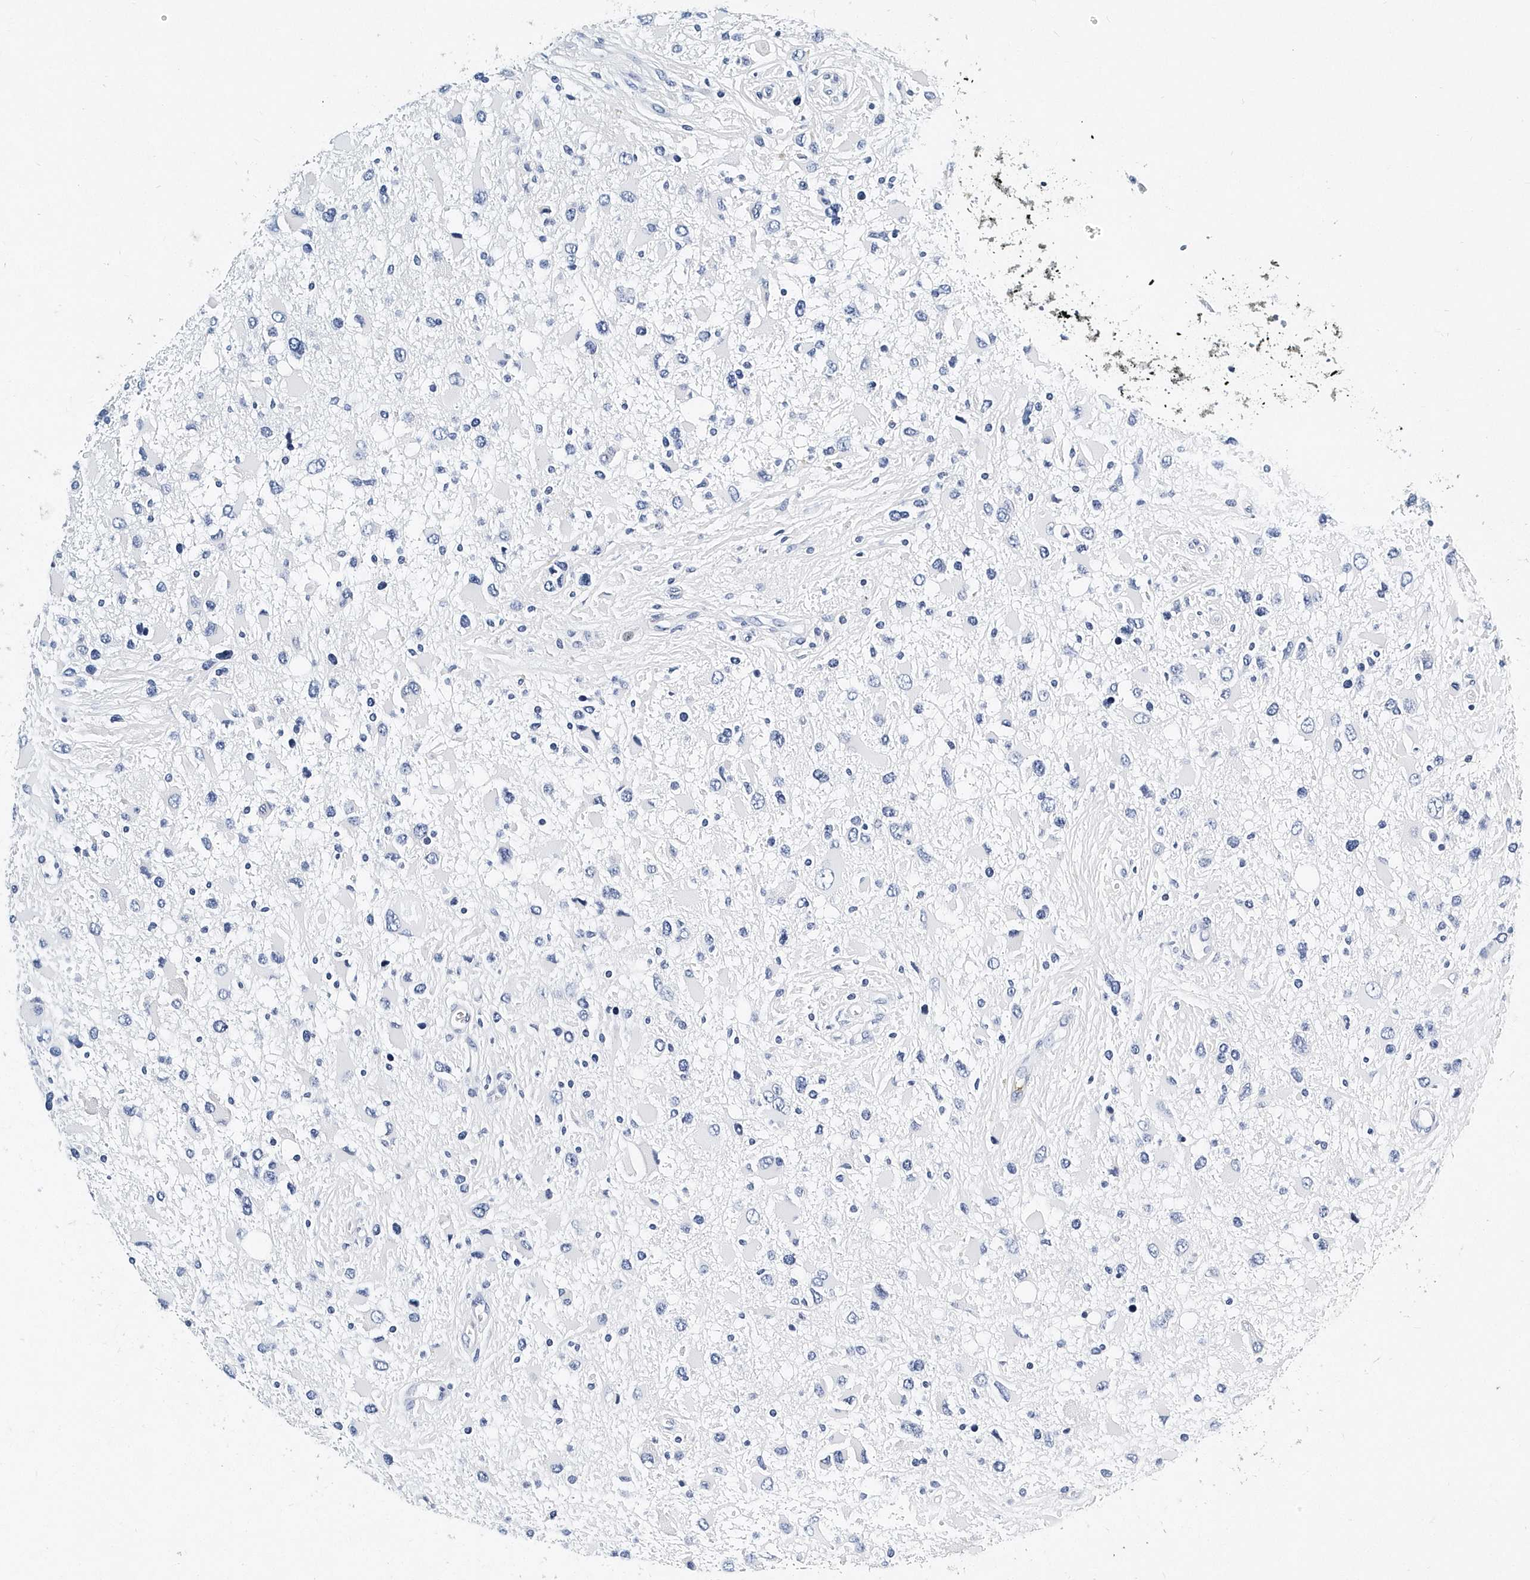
{"staining": {"intensity": "negative", "quantity": "none", "location": "none"}, "tissue": "glioma", "cell_type": "Tumor cells", "image_type": "cancer", "snomed": [{"axis": "morphology", "description": "Glioma, malignant, High grade"}, {"axis": "topography", "description": "Brain"}], "caption": "Malignant glioma (high-grade) stained for a protein using IHC demonstrates no positivity tumor cells.", "gene": "ITGA2B", "patient": {"sex": "male", "age": 53}}